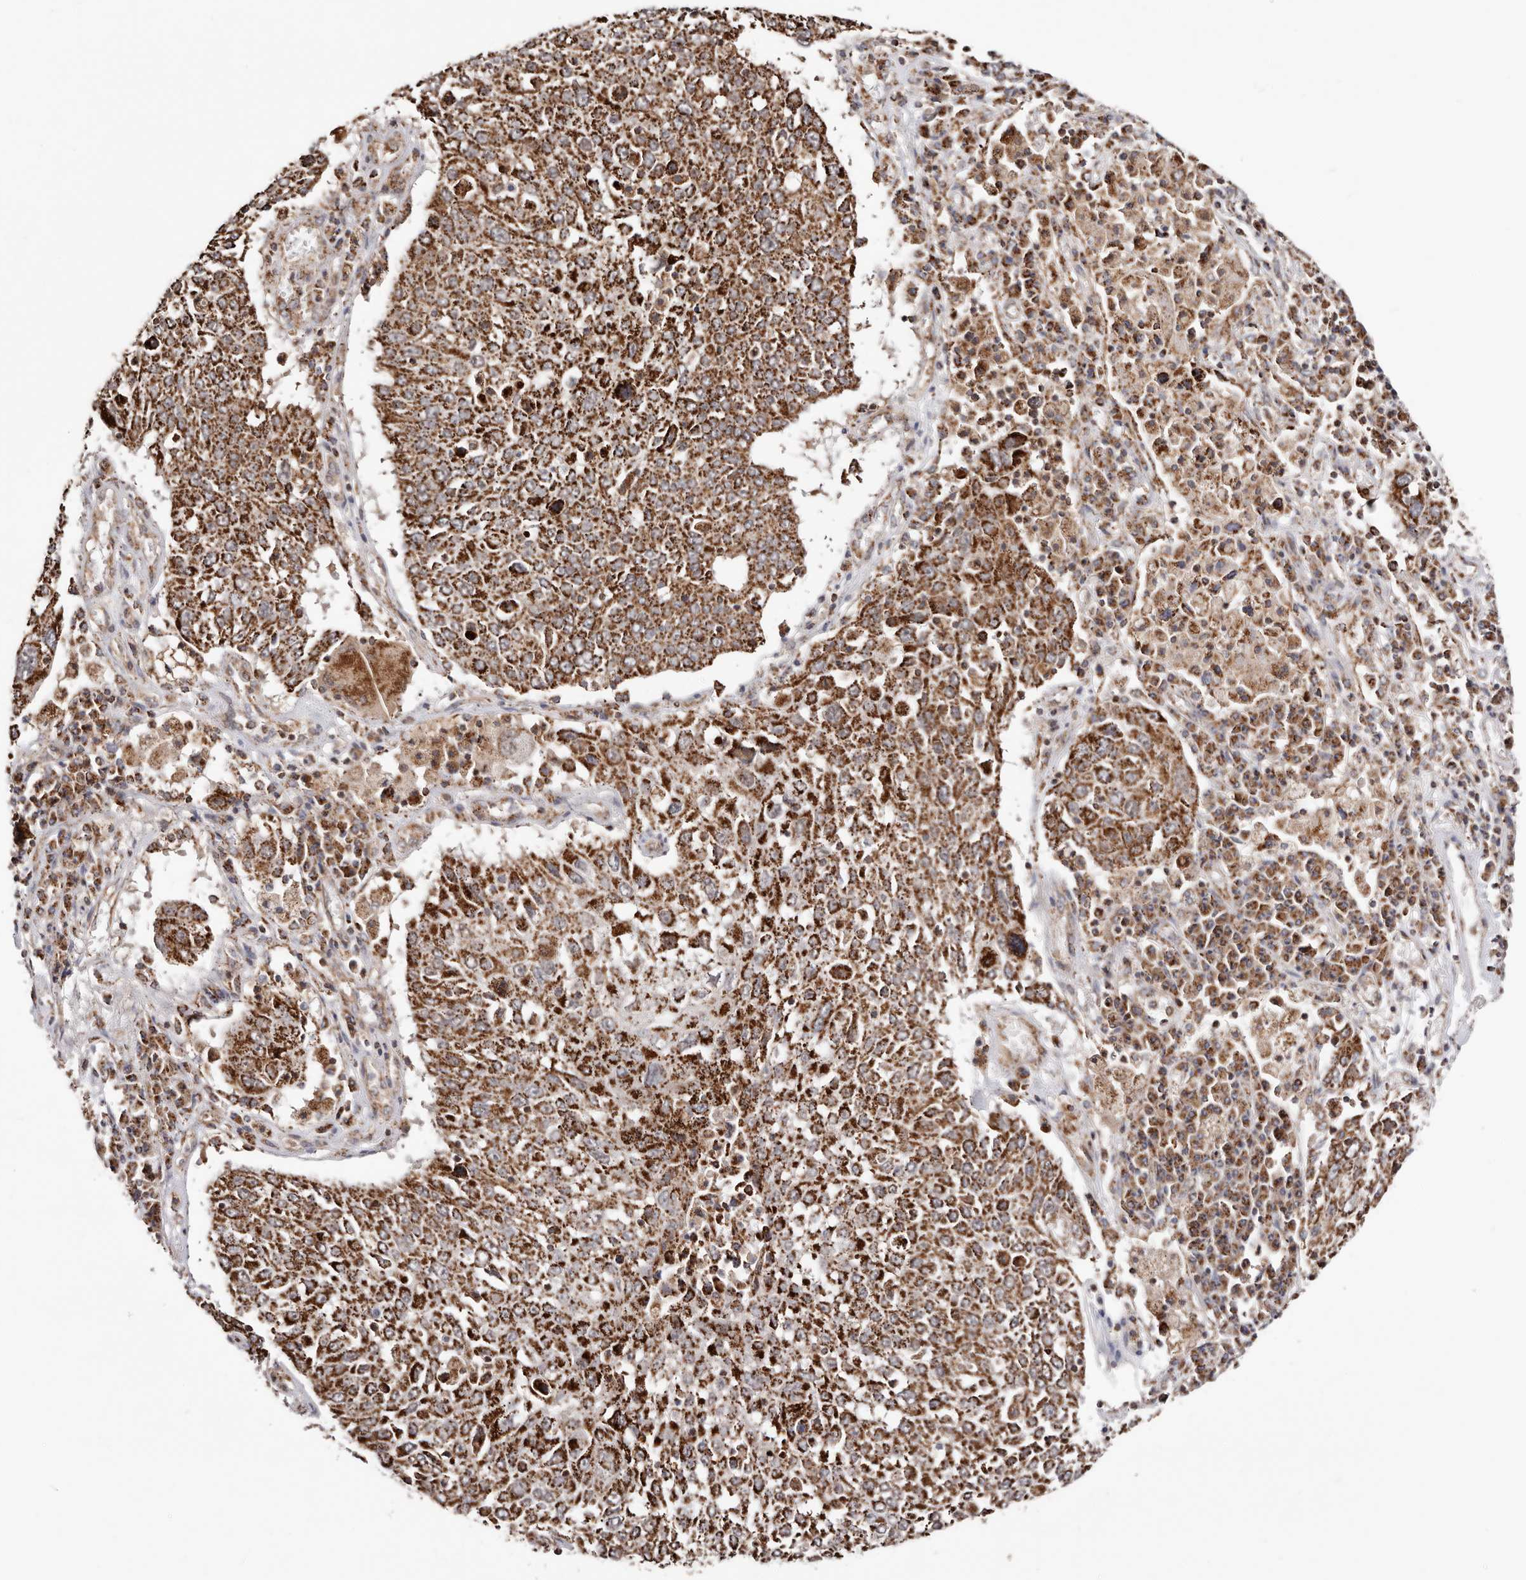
{"staining": {"intensity": "strong", "quantity": ">75%", "location": "cytoplasmic/membranous"}, "tissue": "lung cancer", "cell_type": "Tumor cells", "image_type": "cancer", "snomed": [{"axis": "morphology", "description": "Squamous cell carcinoma, NOS"}, {"axis": "topography", "description": "Lung"}], "caption": "Immunohistochemistry staining of lung squamous cell carcinoma, which reveals high levels of strong cytoplasmic/membranous expression in approximately >75% of tumor cells indicating strong cytoplasmic/membranous protein staining. The staining was performed using DAB (3,3'-diaminobenzidine) (brown) for protein detection and nuclei were counterstained in hematoxylin (blue).", "gene": "PRKACB", "patient": {"sex": "male", "age": 65}}